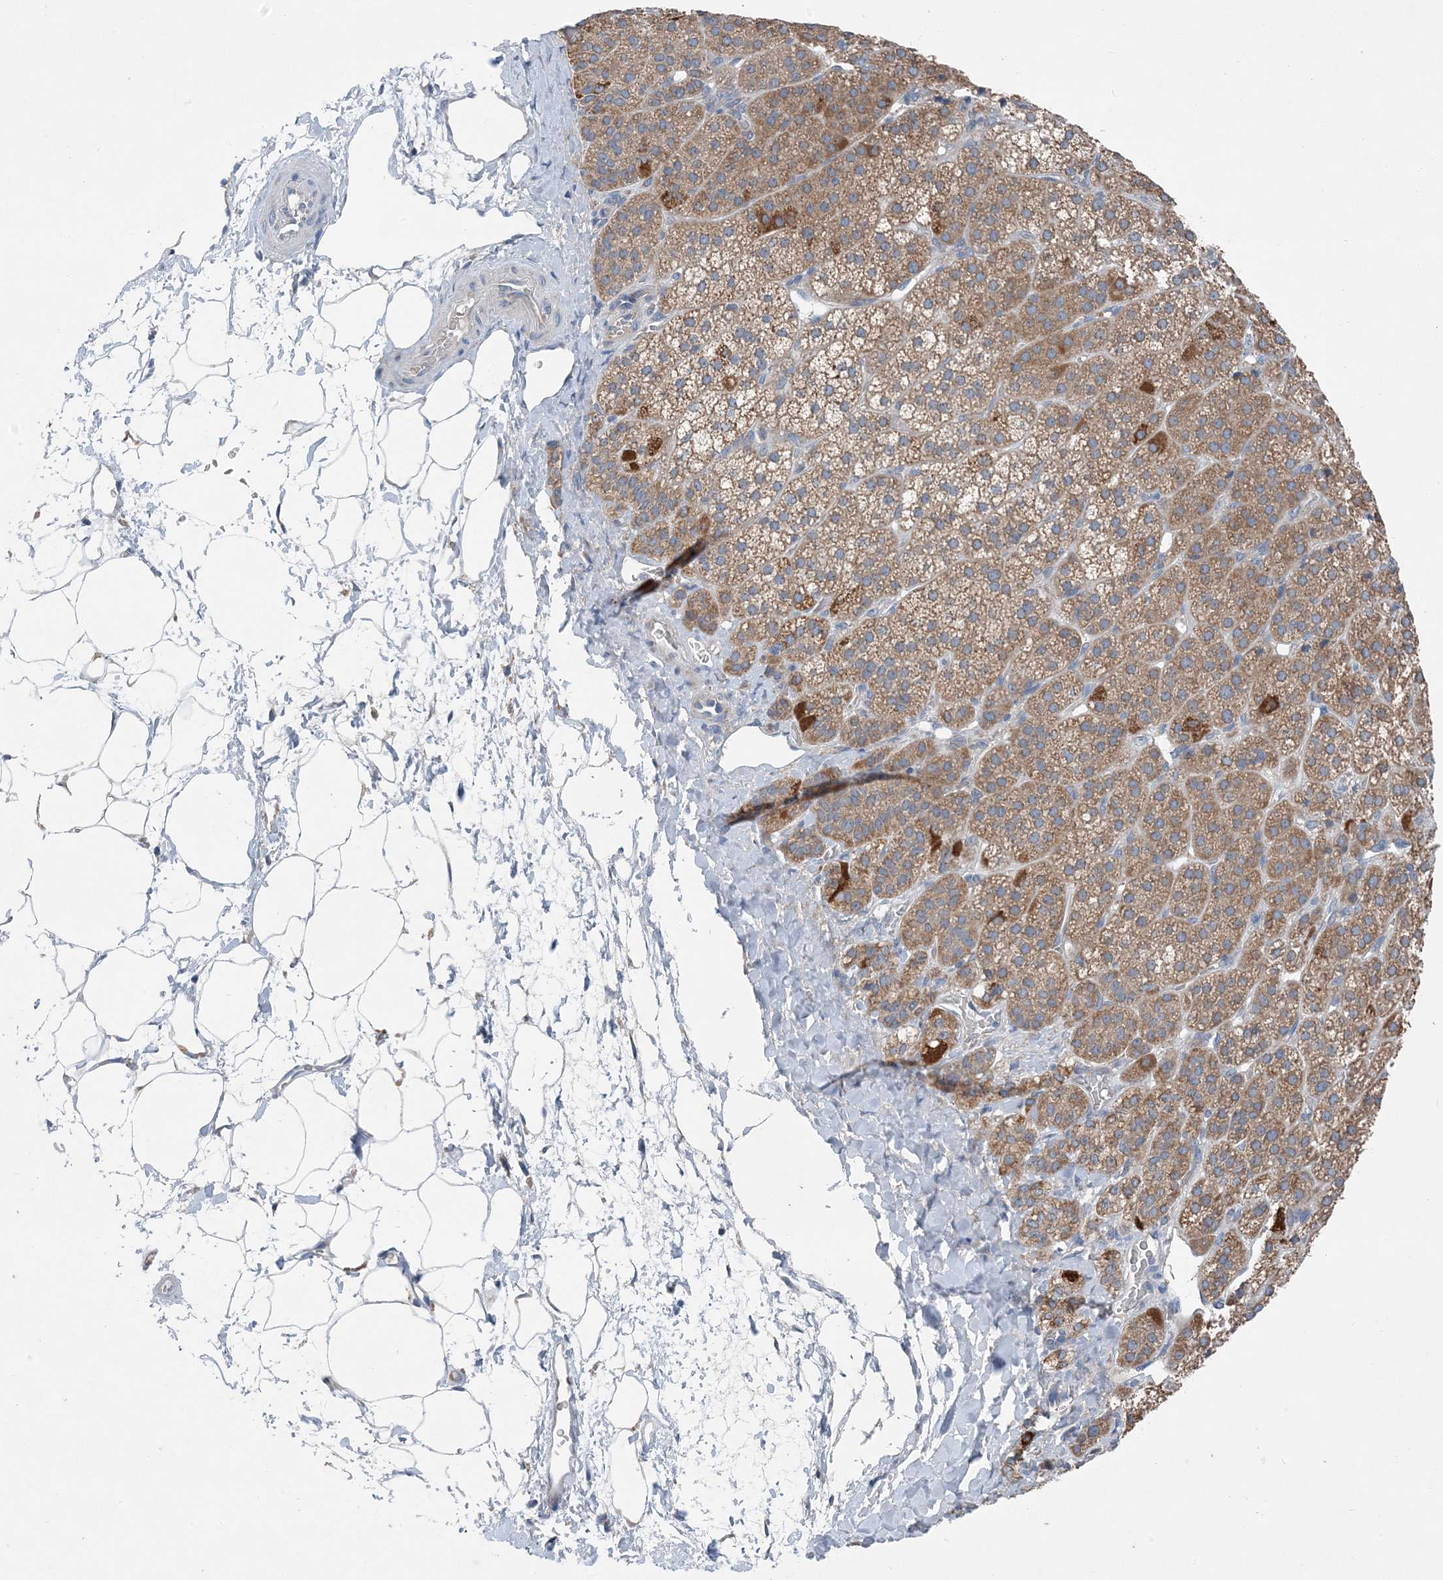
{"staining": {"intensity": "strong", "quantity": "25%-75%", "location": "cytoplasmic/membranous"}, "tissue": "adrenal gland", "cell_type": "Glandular cells", "image_type": "normal", "snomed": [{"axis": "morphology", "description": "Normal tissue, NOS"}, {"axis": "topography", "description": "Adrenal gland"}], "caption": "Immunohistochemistry of normal human adrenal gland exhibits high levels of strong cytoplasmic/membranous expression in approximately 25%-75% of glandular cells. (IHC, brightfield microscopy, high magnification).", "gene": "DHX30", "patient": {"sex": "female", "age": 57}}